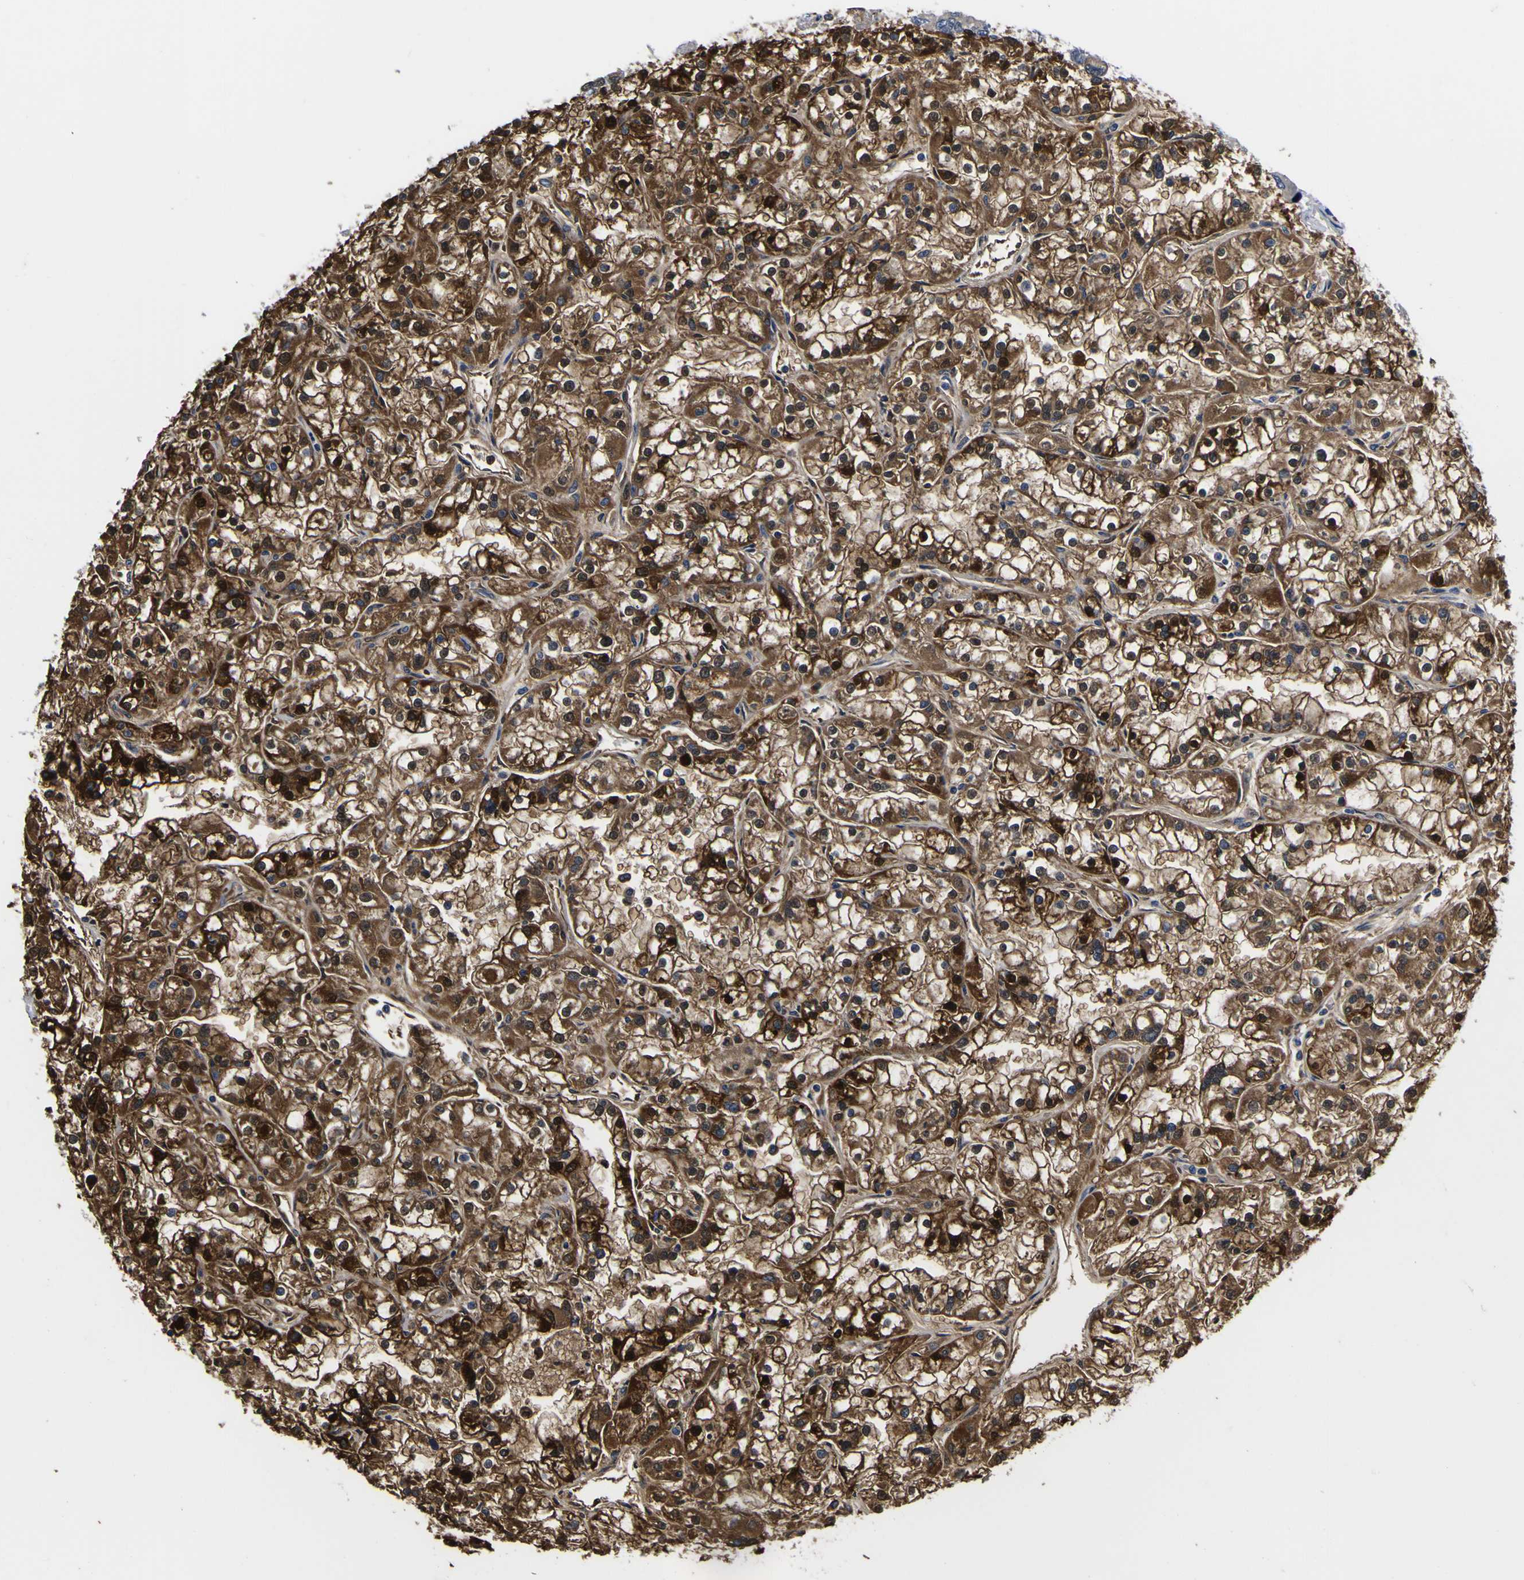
{"staining": {"intensity": "strong", "quantity": ">75%", "location": "cytoplasmic/membranous,nuclear"}, "tissue": "renal cancer", "cell_type": "Tumor cells", "image_type": "cancer", "snomed": [{"axis": "morphology", "description": "Adenocarcinoma, NOS"}, {"axis": "topography", "description": "Kidney"}], "caption": "A histopathology image of human renal adenocarcinoma stained for a protein shows strong cytoplasmic/membranous and nuclear brown staining in tumor cells.", "gene": "FAM110B", "patient": {"sex": "female", "age": 52}}